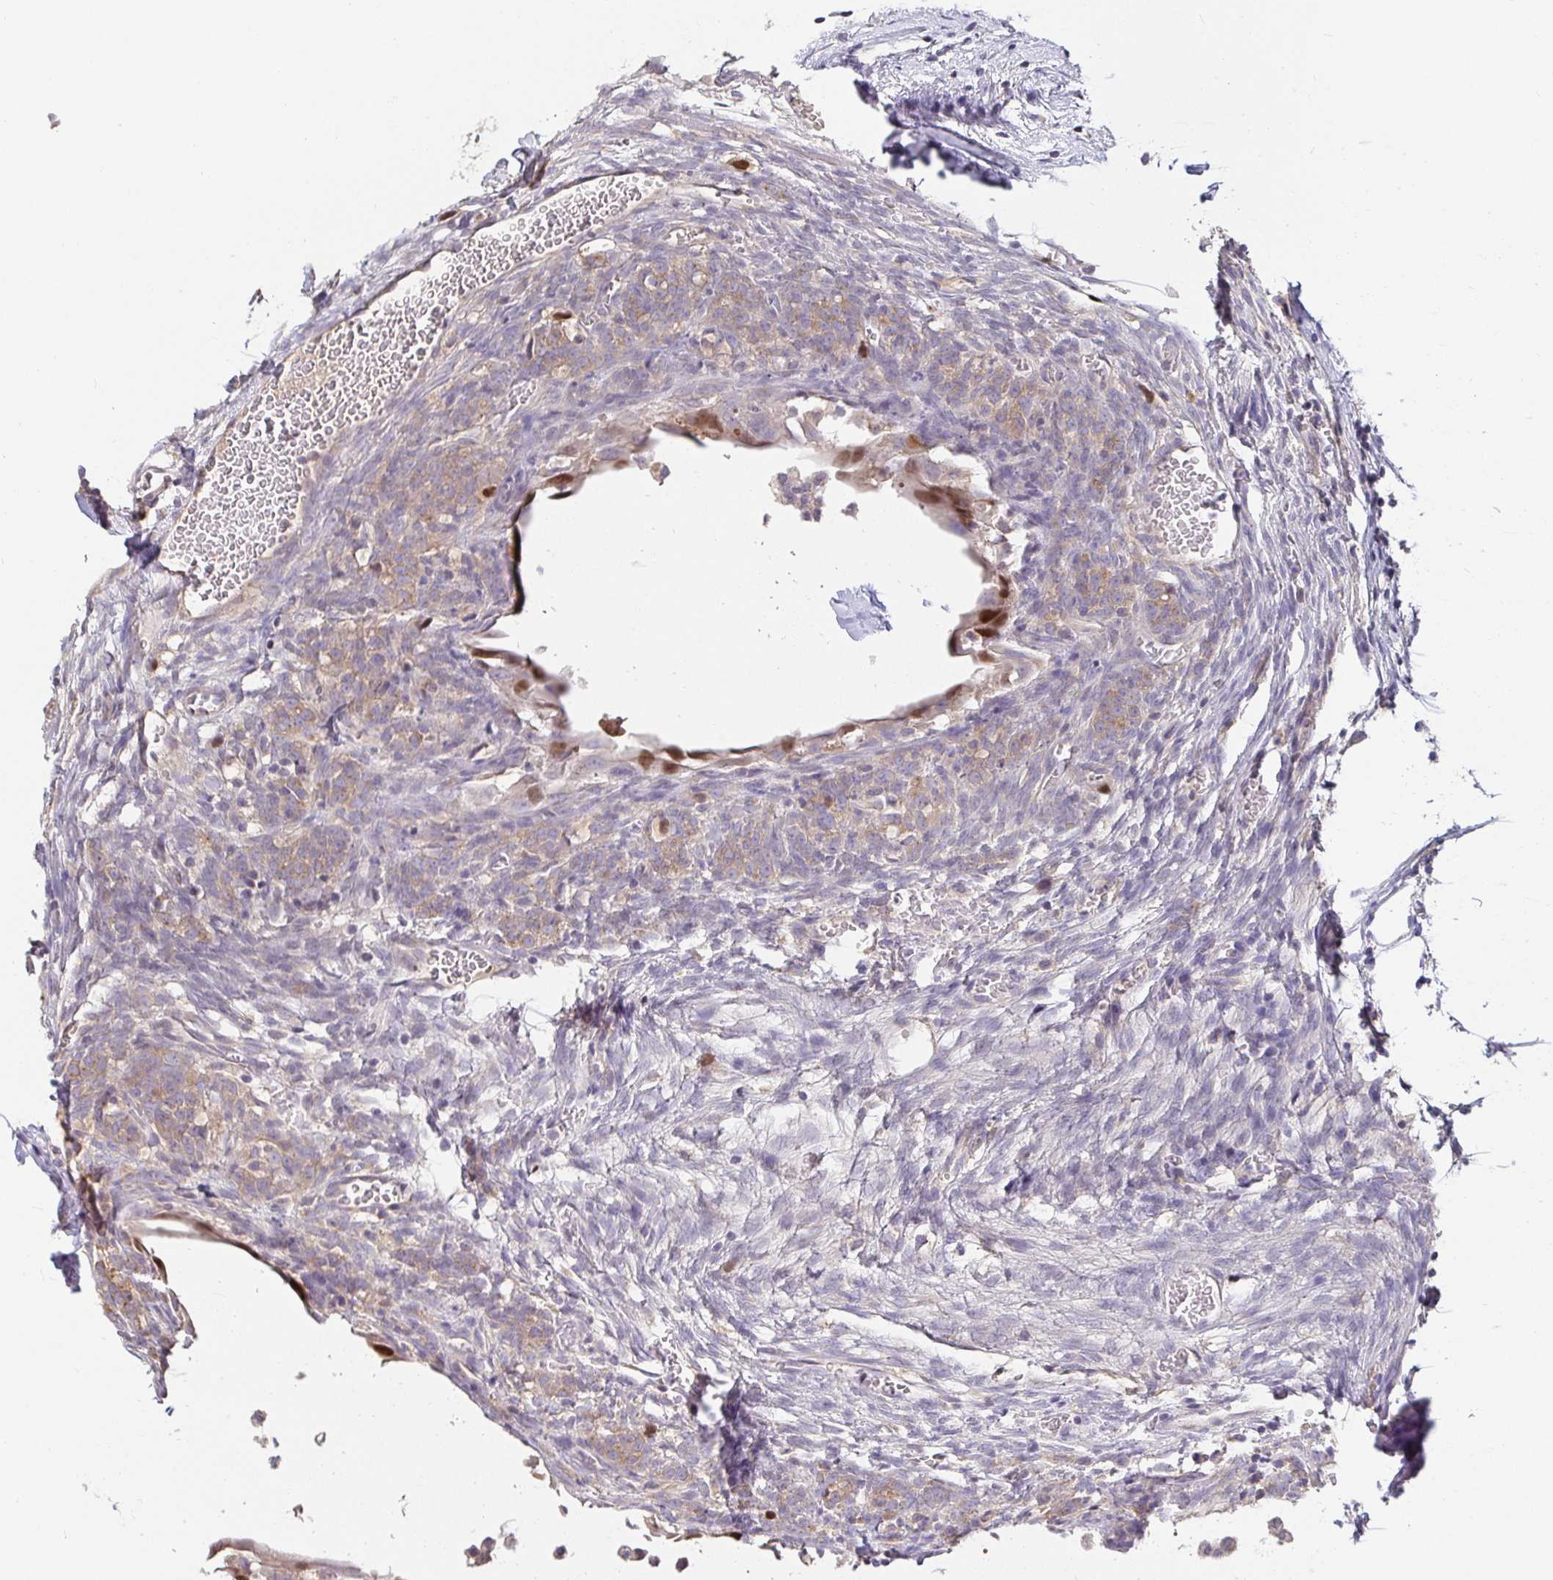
{"staining": {"intensity": "negative", "quantity": "none", "location": "none"}, "tissue": "ovary", "cell_type": "Ovarian stroma cells", "image_type": "normal", "snomed": [{"axis": "morphology", "description": "Normal tissue, NOS"}, {"axis": "topography", "description": "Ovary"}], "caption": "DAB immunohistochemical staining of benign ovary displays no significant staining in ovarian stroma cells.", "gene": "ANLN", "patient": {"sex": "female", "age": 34}}